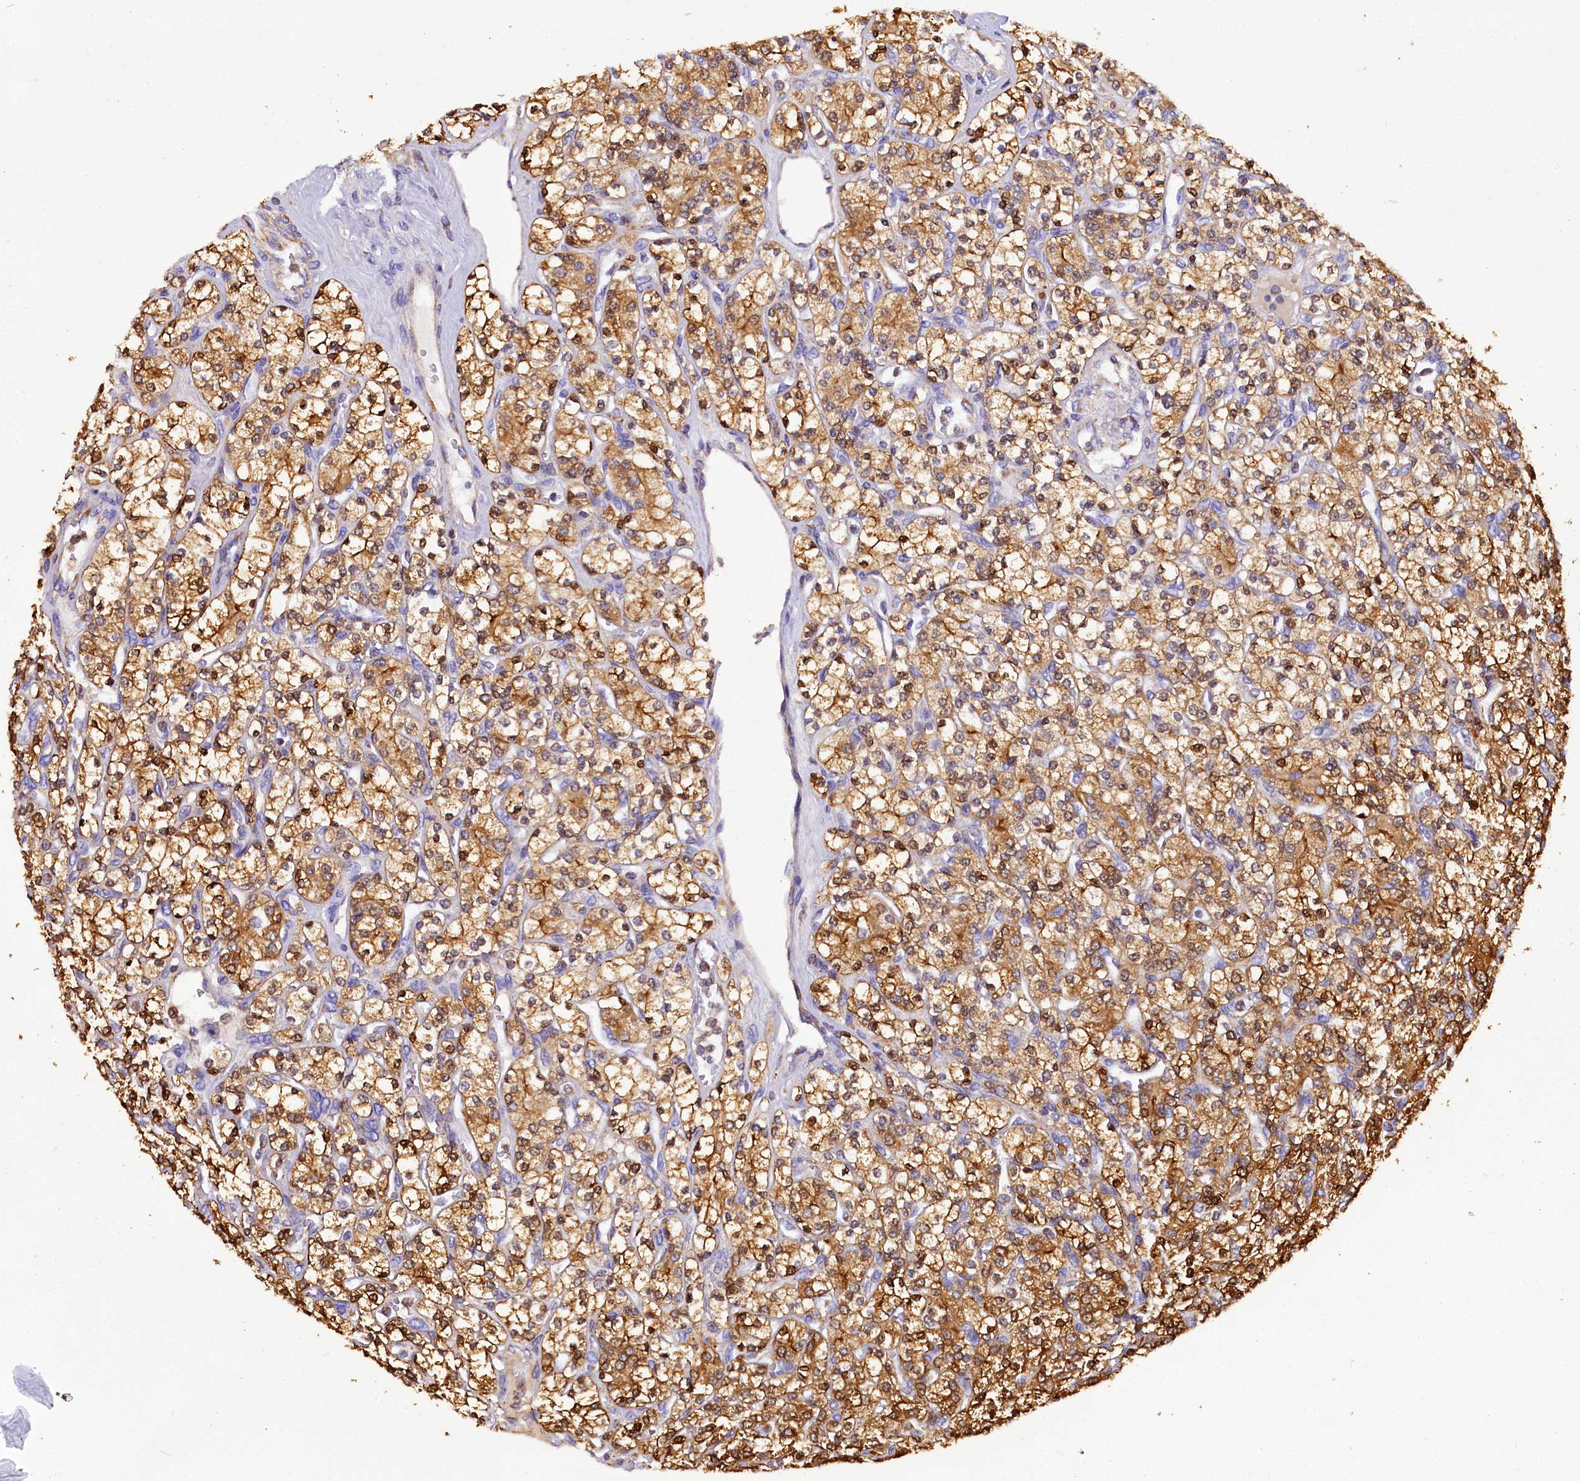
{"staining": {"intensity": "moderate", "quantity": ">75%", "location": "cytoplasmic/membranous"}, "tissue": "renal cancer", "cell_type": "Tumor cells", "image_type": "cancer", "snomed": [{"axis": "morphology", "description": "Adenocarcinoma, NOS"}, {"axis": "topography", "description": "Kidney"}], "caption": "Moderate cytoplasmic/membranous positivity is appreciated in about >75% of tumor cells in adenocarcinoma (renal). The staining is performed using DAB (3,3'-diaminobenzidine) brown chromogen to label protein expression. The nuclei are counter-stained blue using hematoxylin.", "gene": "TASOR2", "patient": {"sex": "male", "age": 77}}